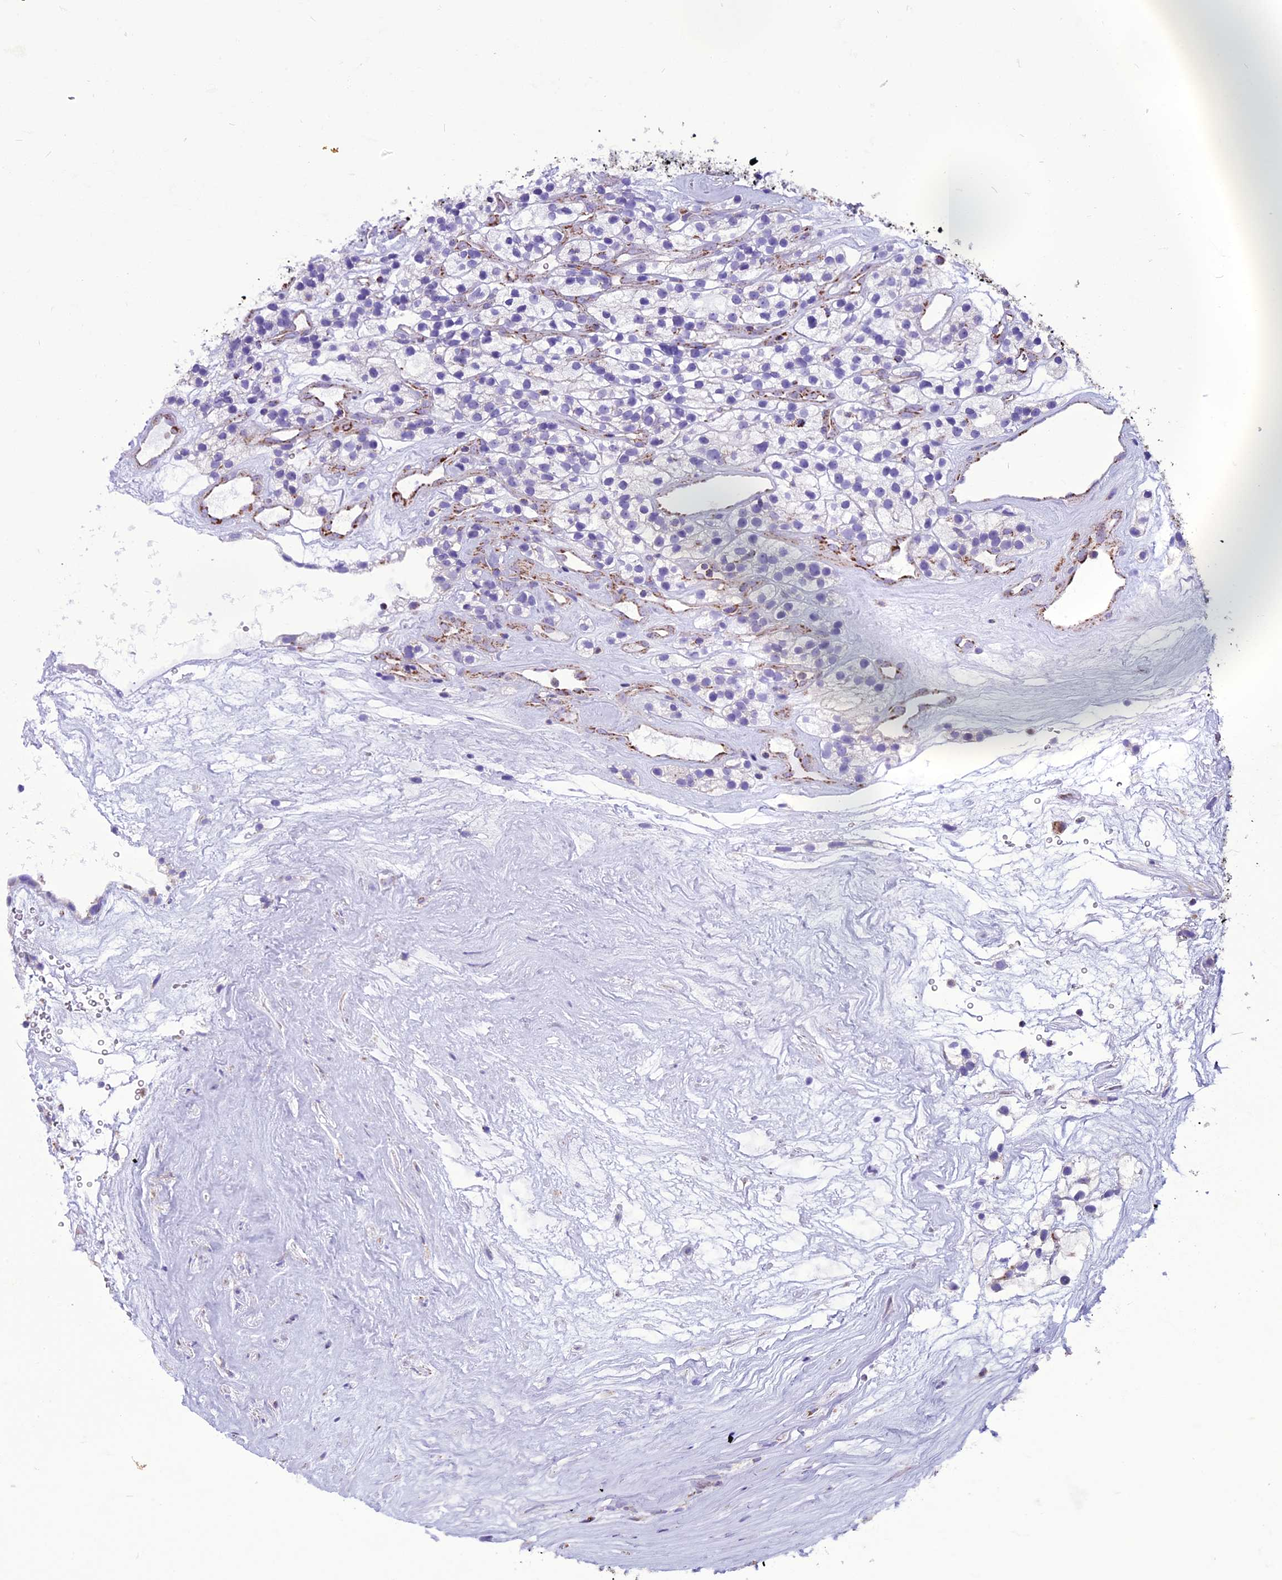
{"staining": {"intensity": "negative", "quantity": "none", "location": "none"}, "tissue": "renal cancer", "cell_type": "Tumor cells", "image_type": "cancer", "snomed": [{"axis": "morphology", "description": "Adenocarcinoma, NOS"}, {"axis": "topography", "description": "Kidney"}], "caption": "Immunohistochemical staining of human adenocarcinoma (renal) exhibits no significant expression in tumor cells. Nuclei are stained in blue.", "gene": "ICA1L", "patient": {"sex": "female", "age": 57}}